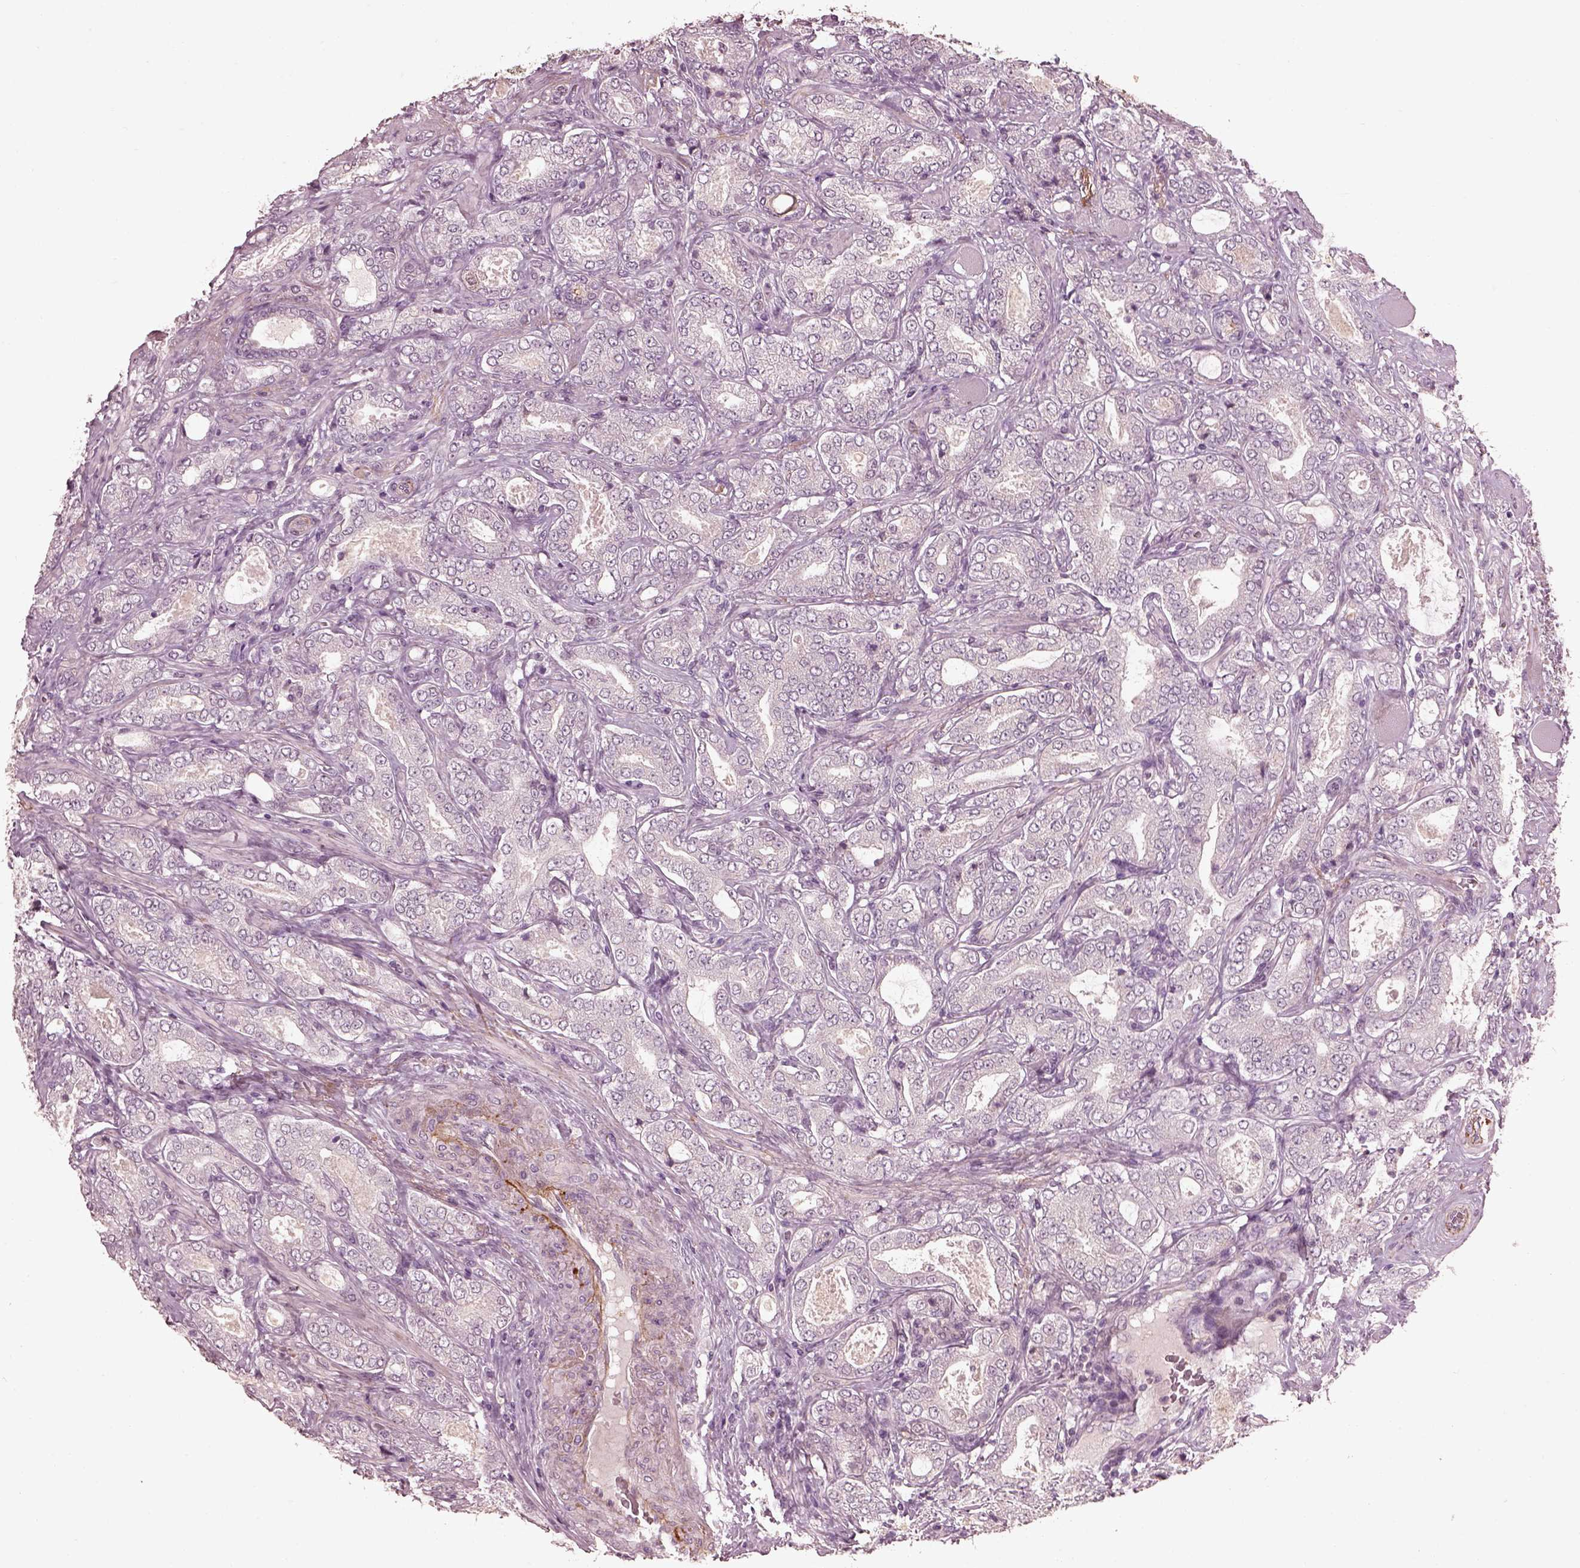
{"staining": {"intensity": "negative", "quantity": "none", "location": "none"}, "tissue": "prostate cancer", "cell_type": "Tumor cells", "image_type": "cancer", "snomed": [{"axis": "morphology", "description": "Adenocarcinoma, NOS"}, {"axis": "topography", "description": "Prostate"}], "caption": "This is an immunohistochemistry (IHC) image of human adenocarcinoma (prostate). There is no staining in tumor cells.", "gene": "EFEMP1", "patient": {"sex": "male", "age": 64}}